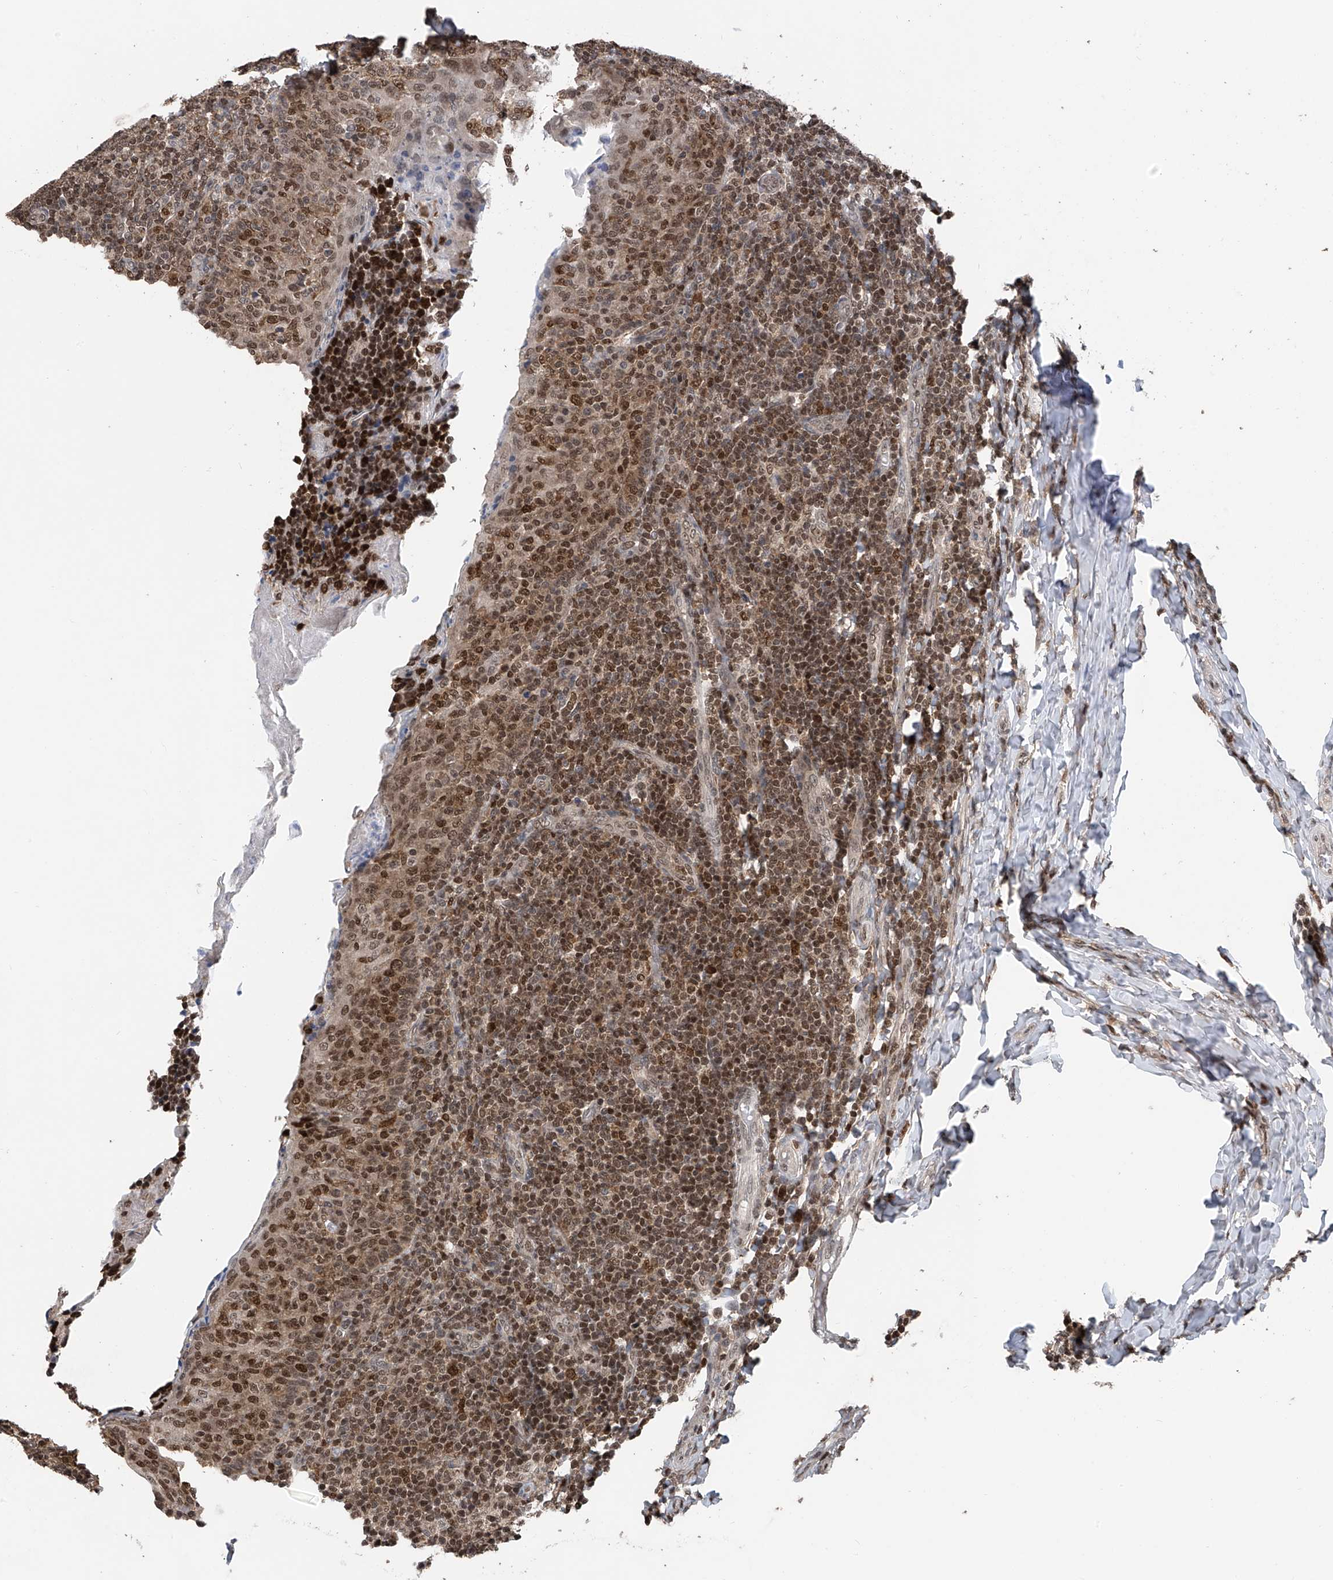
{"staining": {"intensity": "moderate", "quantity": ">75%", "location": "nuclear"}, "tissue": "tonsil", "cell_type": "Germinal center cells", "image_type": "normal", "snomed": [{"axis": "morphology", "description": "Normal tissue, NOS"}, {"axis": "topography", "description": "Tonsil"}], "caption": "High-magnification brightfield microscopy of normal tonsil stained with DAB (brown) and counterstained with hematoxylin (blue). germinal center cells exhibit moderate nuclear staining is appreciated in approximately>75% of cells. (brown staining indicates protein expression, while blue staining denotes nuclei).", "gene": "DNAJC9", "patient": {"sex": "female", "age": 19}}